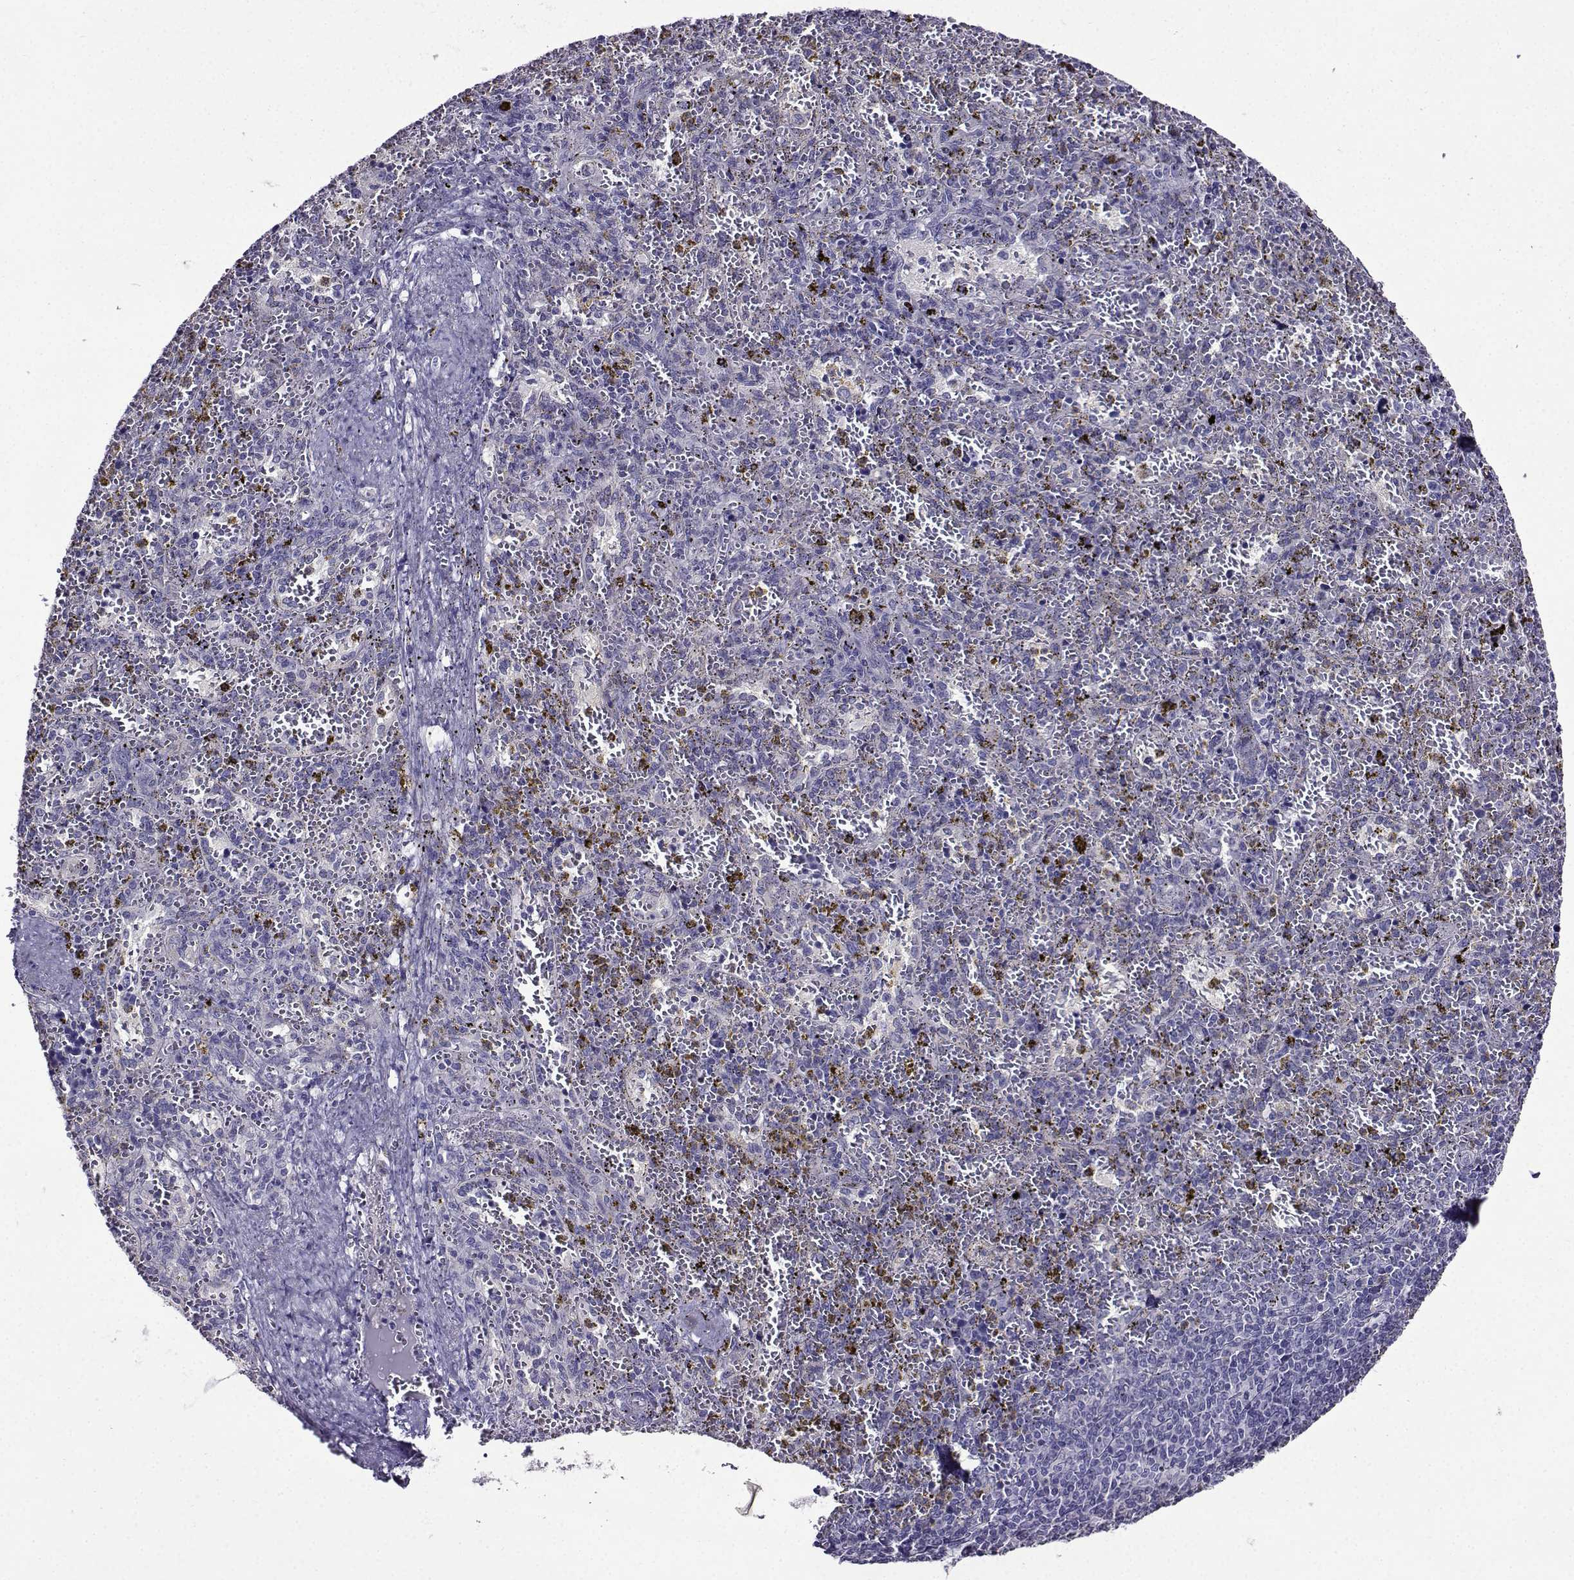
{"staining": {"intensity": "negative", "quantity": "none", "location": "none"}, "tissue": "spleen", "cell_type": "Cells in red pulp", "image_type": "normal", "snomed": [{"axis": "morphology", "description": "Normal tissue, NOS"}, {"axis": "topography", "description": "Spleen"}], "caption": "DAB immunohistochemical staining of unremarkable spleen displays no significant positivity in cells in red pulp. (DAB (3,3'-diaminobenzidine) IHC visualized using brightfield microscopy, high magnification).", "gene": "TMEM266", "patient": {"sex": "female", "age": 50}}